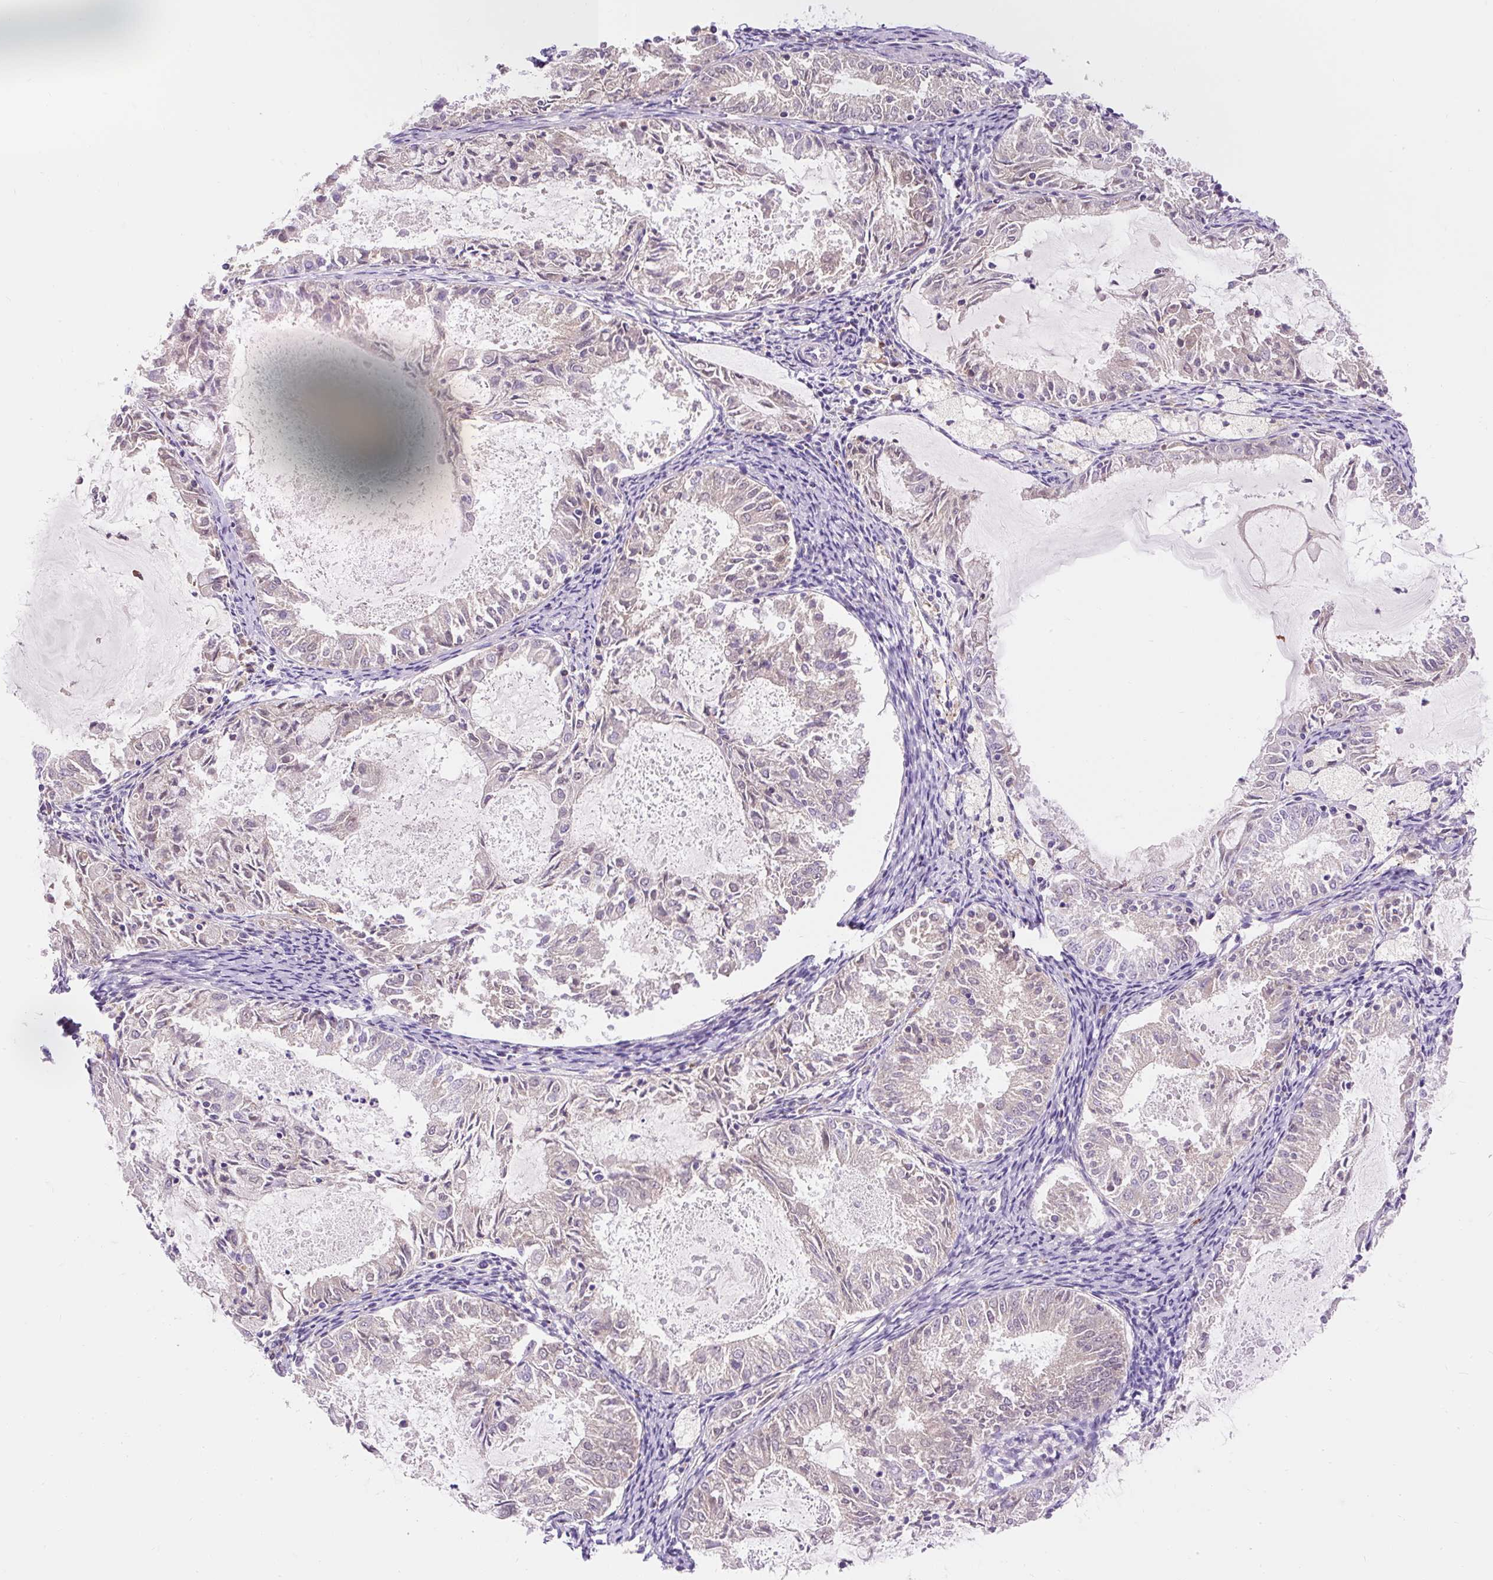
{"staining": {"intensity": "weak", "quantity": "25%-75%", "location": "cytoplasmic/membranous"}, "tissue": "endometrial cancer", "cell_type": "Tumor cells", "image_type": "cancer", "snomed": [{"axis": "morphology", "description": "Adenocarcinoma, NOS"}, {"axis": "topography", "description": "Endometrium"}], "caption": "Approximately 25%-75% of tumor cells in endometrial cancer demonstrate weak cytoplasmic/membranous protein staining as visualized by brown immunohistochemical staining.", "gene": "TMEM150C", "patient": {"sex": "female", "age": 57}}